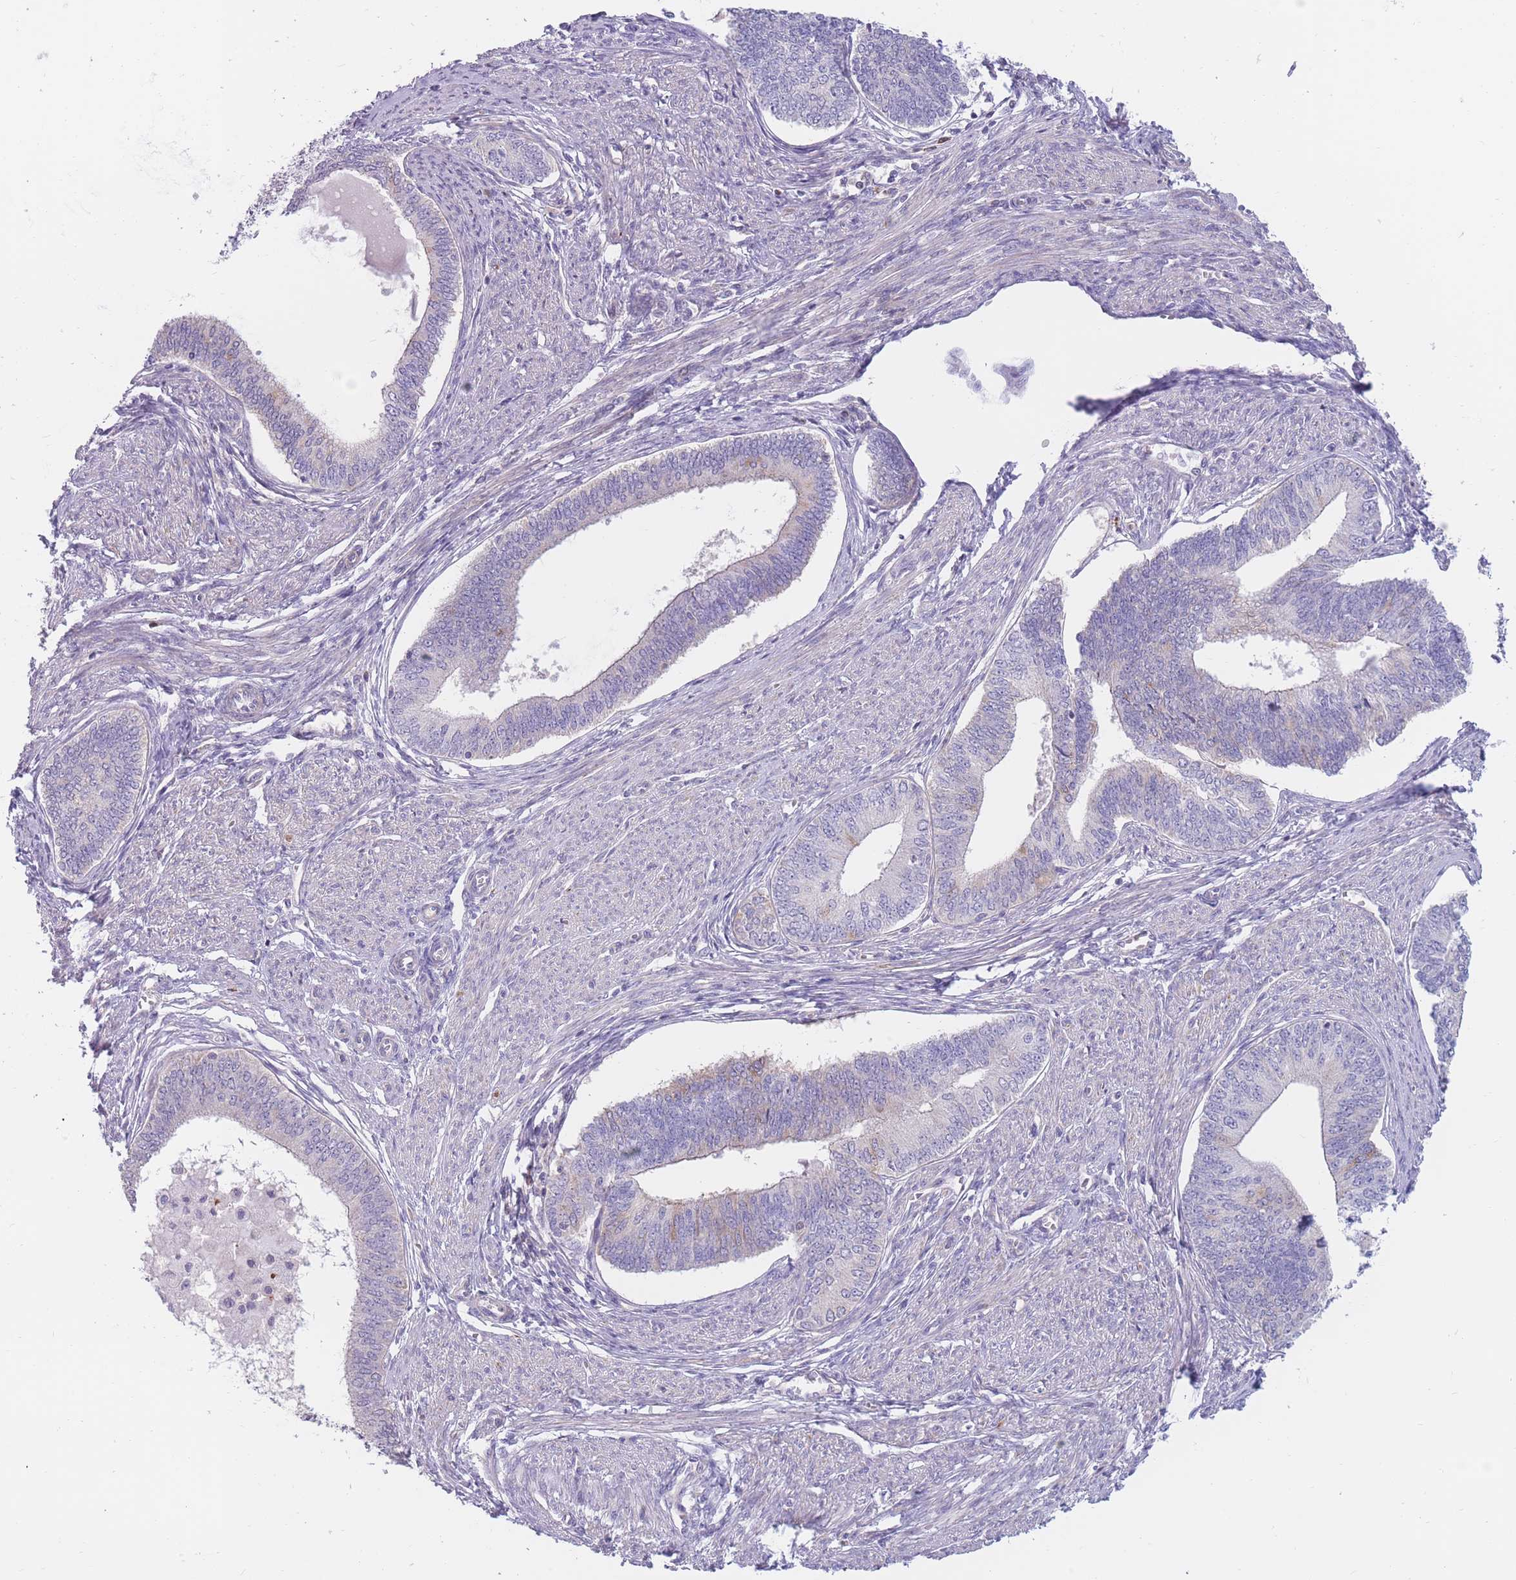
{"staining": {"intensity": "weak", "quantity": "<25%", "location": "cytoplasmic/membranous"}, "tissue": "endometrial cancer", "cell_type": "Tumor cells", "image_type": "cancer", "snomed": [{"axis": "morphology", "description": "Adenocarcinoma, NOS"}, {"axis": "topography", "description": "Endometrium"}], "caption": "Tumor cells are negative for protein expression in human endometrial cancer (adenocarcinoma). (DAB (3,3'-diaminobenzidine) immunohistochemistry (IHC) visualized using brightfield microscopy, high magnification).", "gene": "PDE4A", "patient": {"sex": "female", "age": 68}}